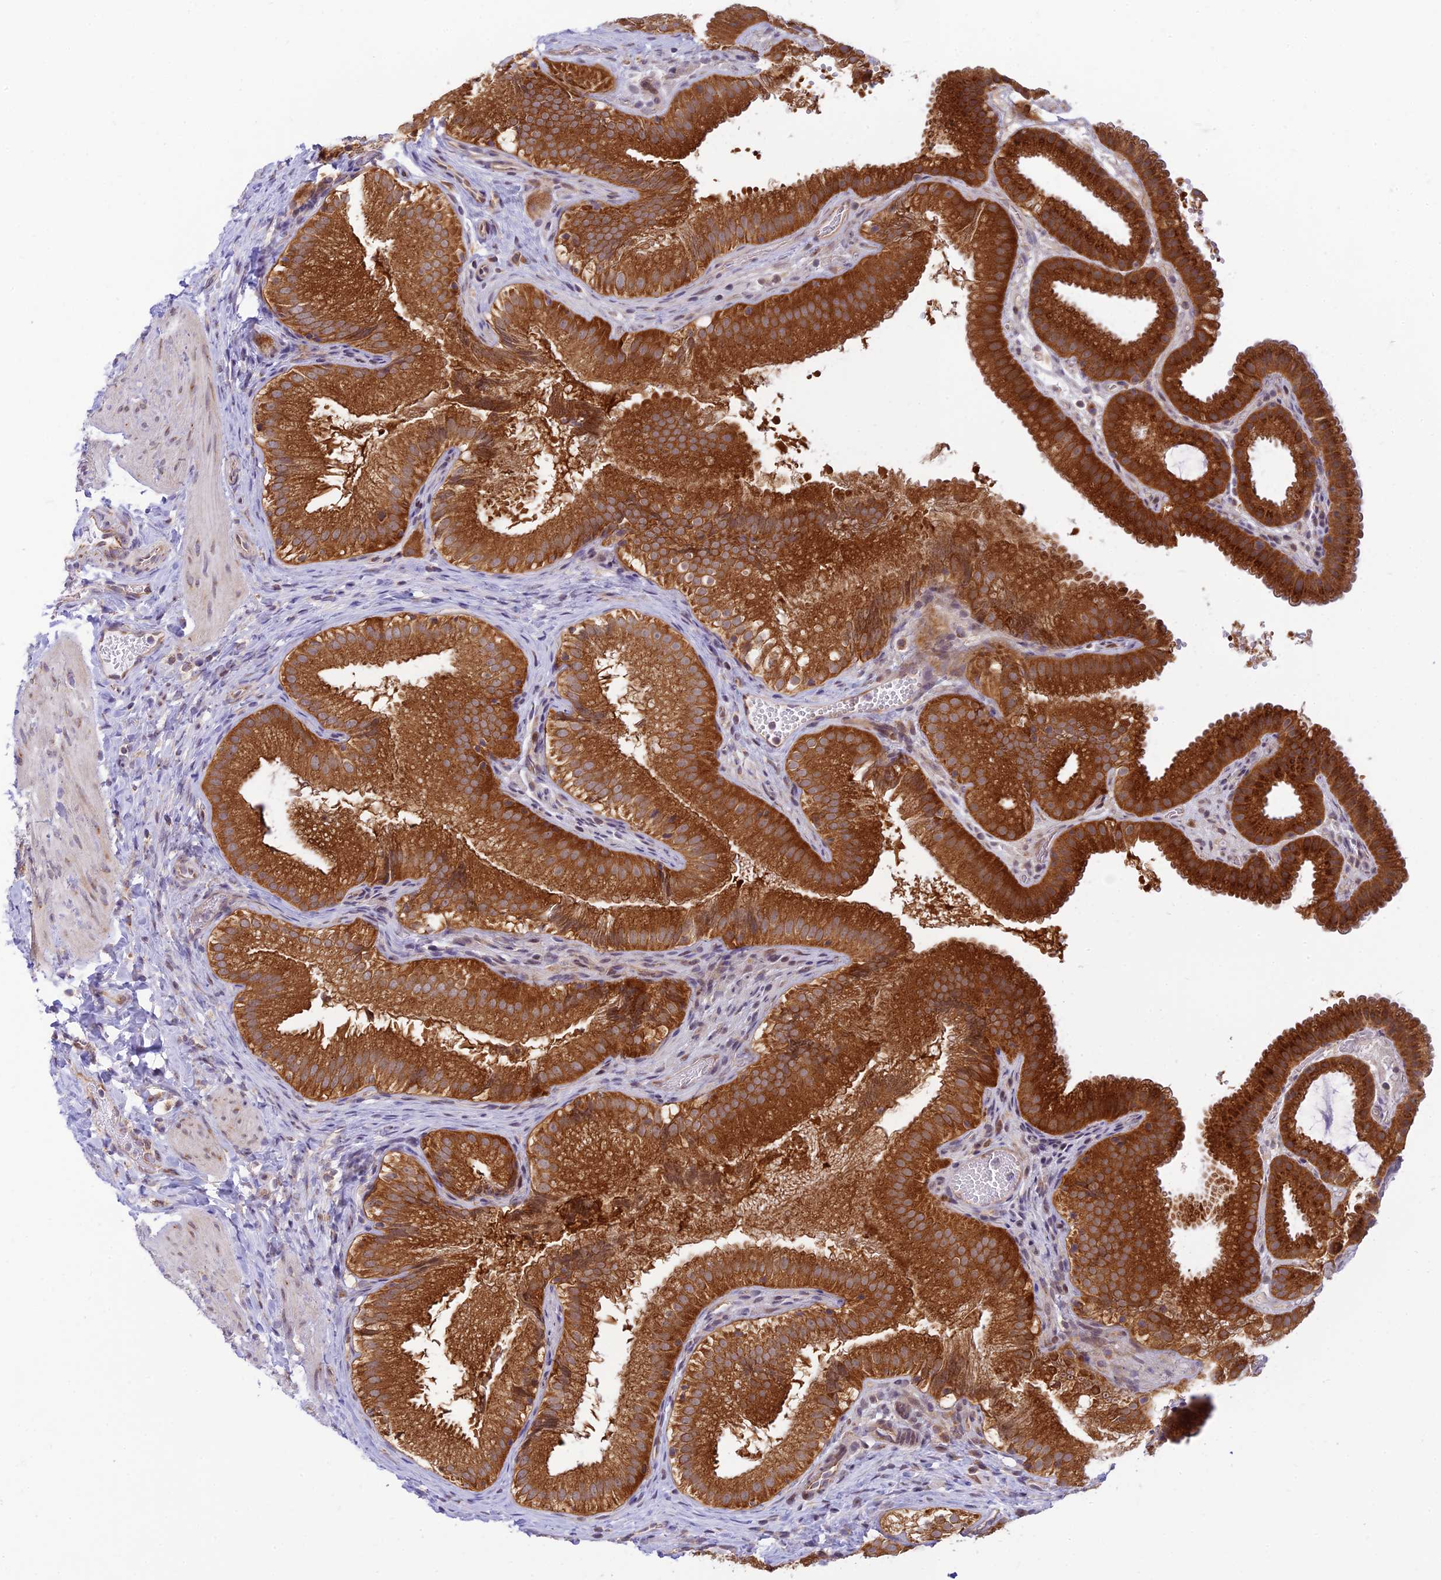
{"staining": {"intensity": "strong", "quantity": ">75%", "location": "cytoplasmic/membranous"}, "tissue": "gallbladder", "cell_type": "Glandular cells", "image_type": "normal", "snomed": [{"axis": "morphology", "description": "Normal tissue, NOS"}, {"axis": "topography", "description": "Gallbladder"}], "caption": "Gallbladder stained with DAB IHC reveals high levels of strong cytoplasmic/membranous positivity in about >75% of glandular cells.", "gene": "HOOK2", "patient": {"sex": "female", "age": 30}}